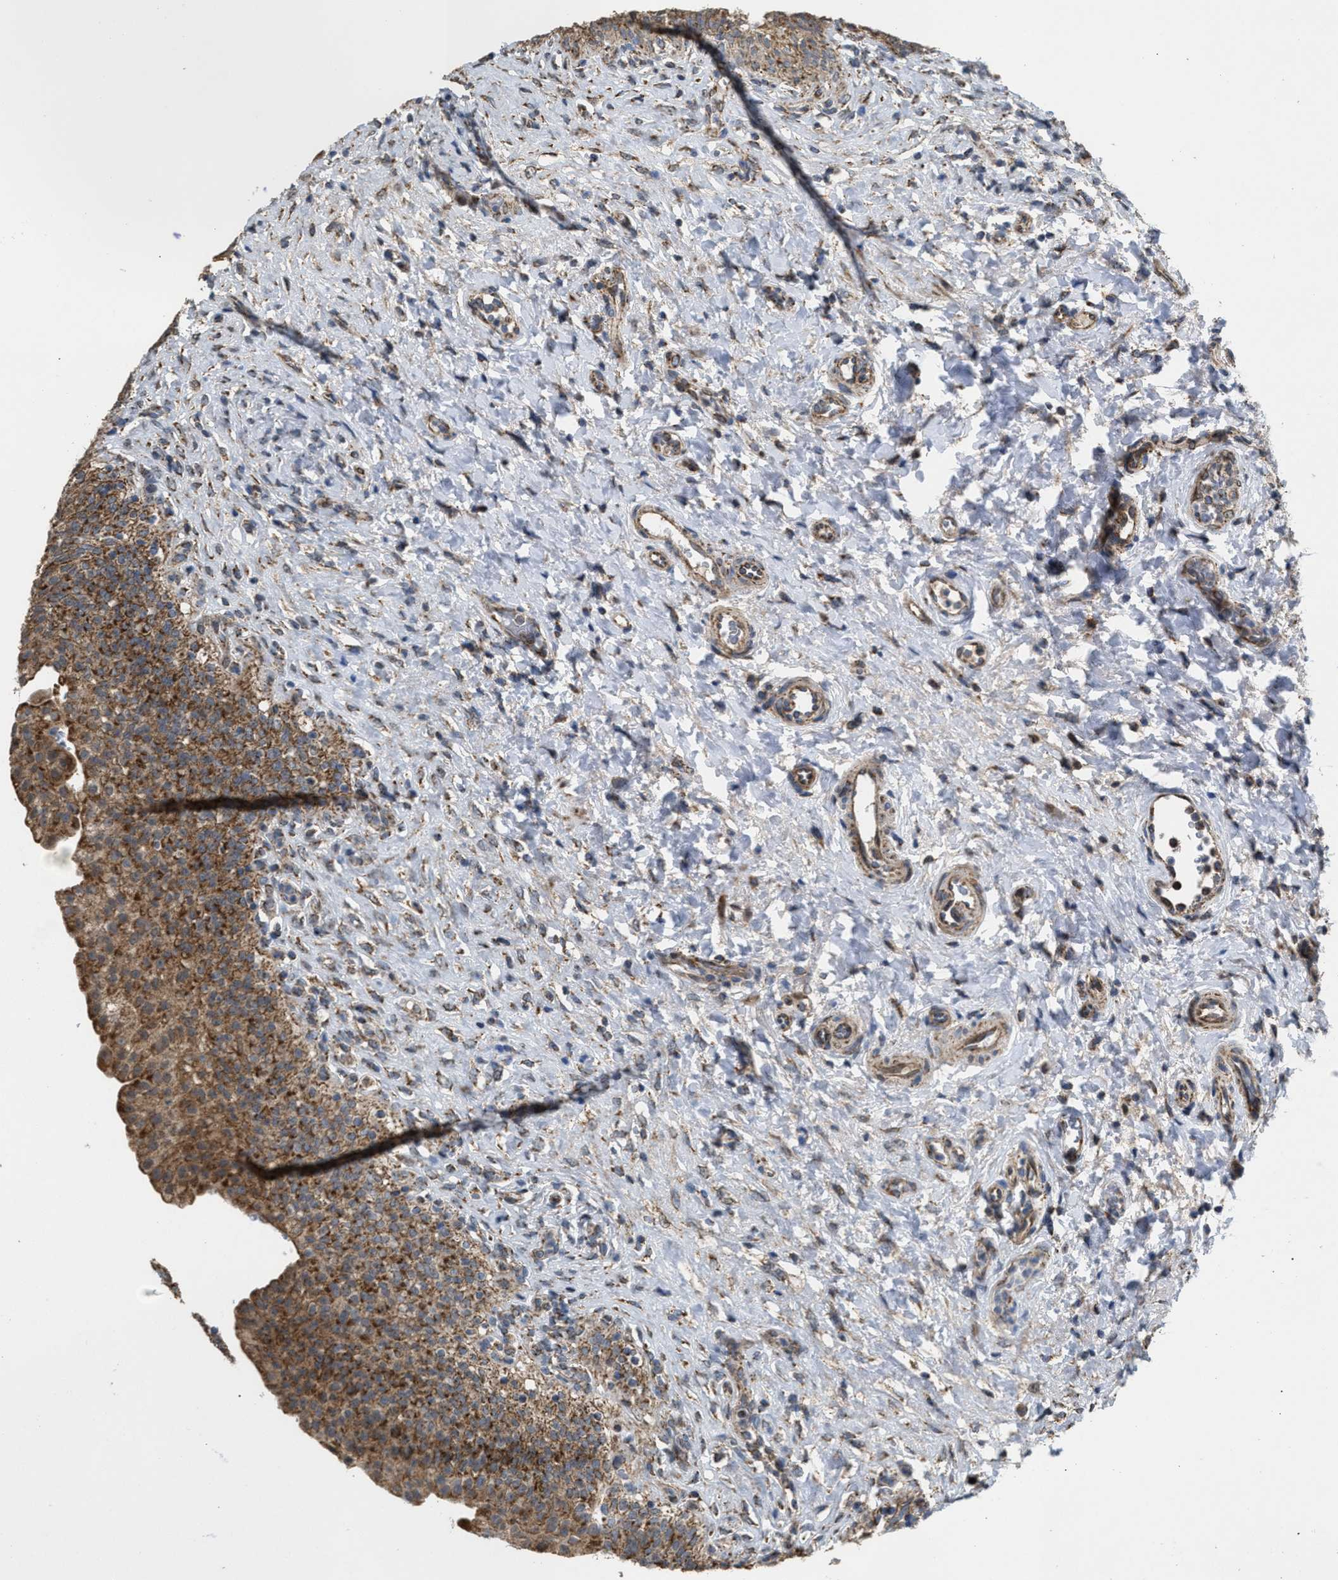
{"staining": {"intensity": "moderate", "quantity": ">75%", "location": "cytoplasmic/membranous"}, "tissue": "urinary bladder", "cell_type": "Urothelial cells", "image_type": "normal", "snomed": [{"axis": "morphology", "description": "Urothelial carcinoma, High grade"}, {"axis": "topography", "description": "Urinary bladder"}], "caption": "A high-resolution micrograph shows immunohistochemistry (IHC) staining of unremarkable urinary bladder, which exhibits moderate cytoplasmic/membranous expression in approximately >75% of urothelial cells.", "gene": "TACO1", "patient": {"sex": "male", "age": 46}}